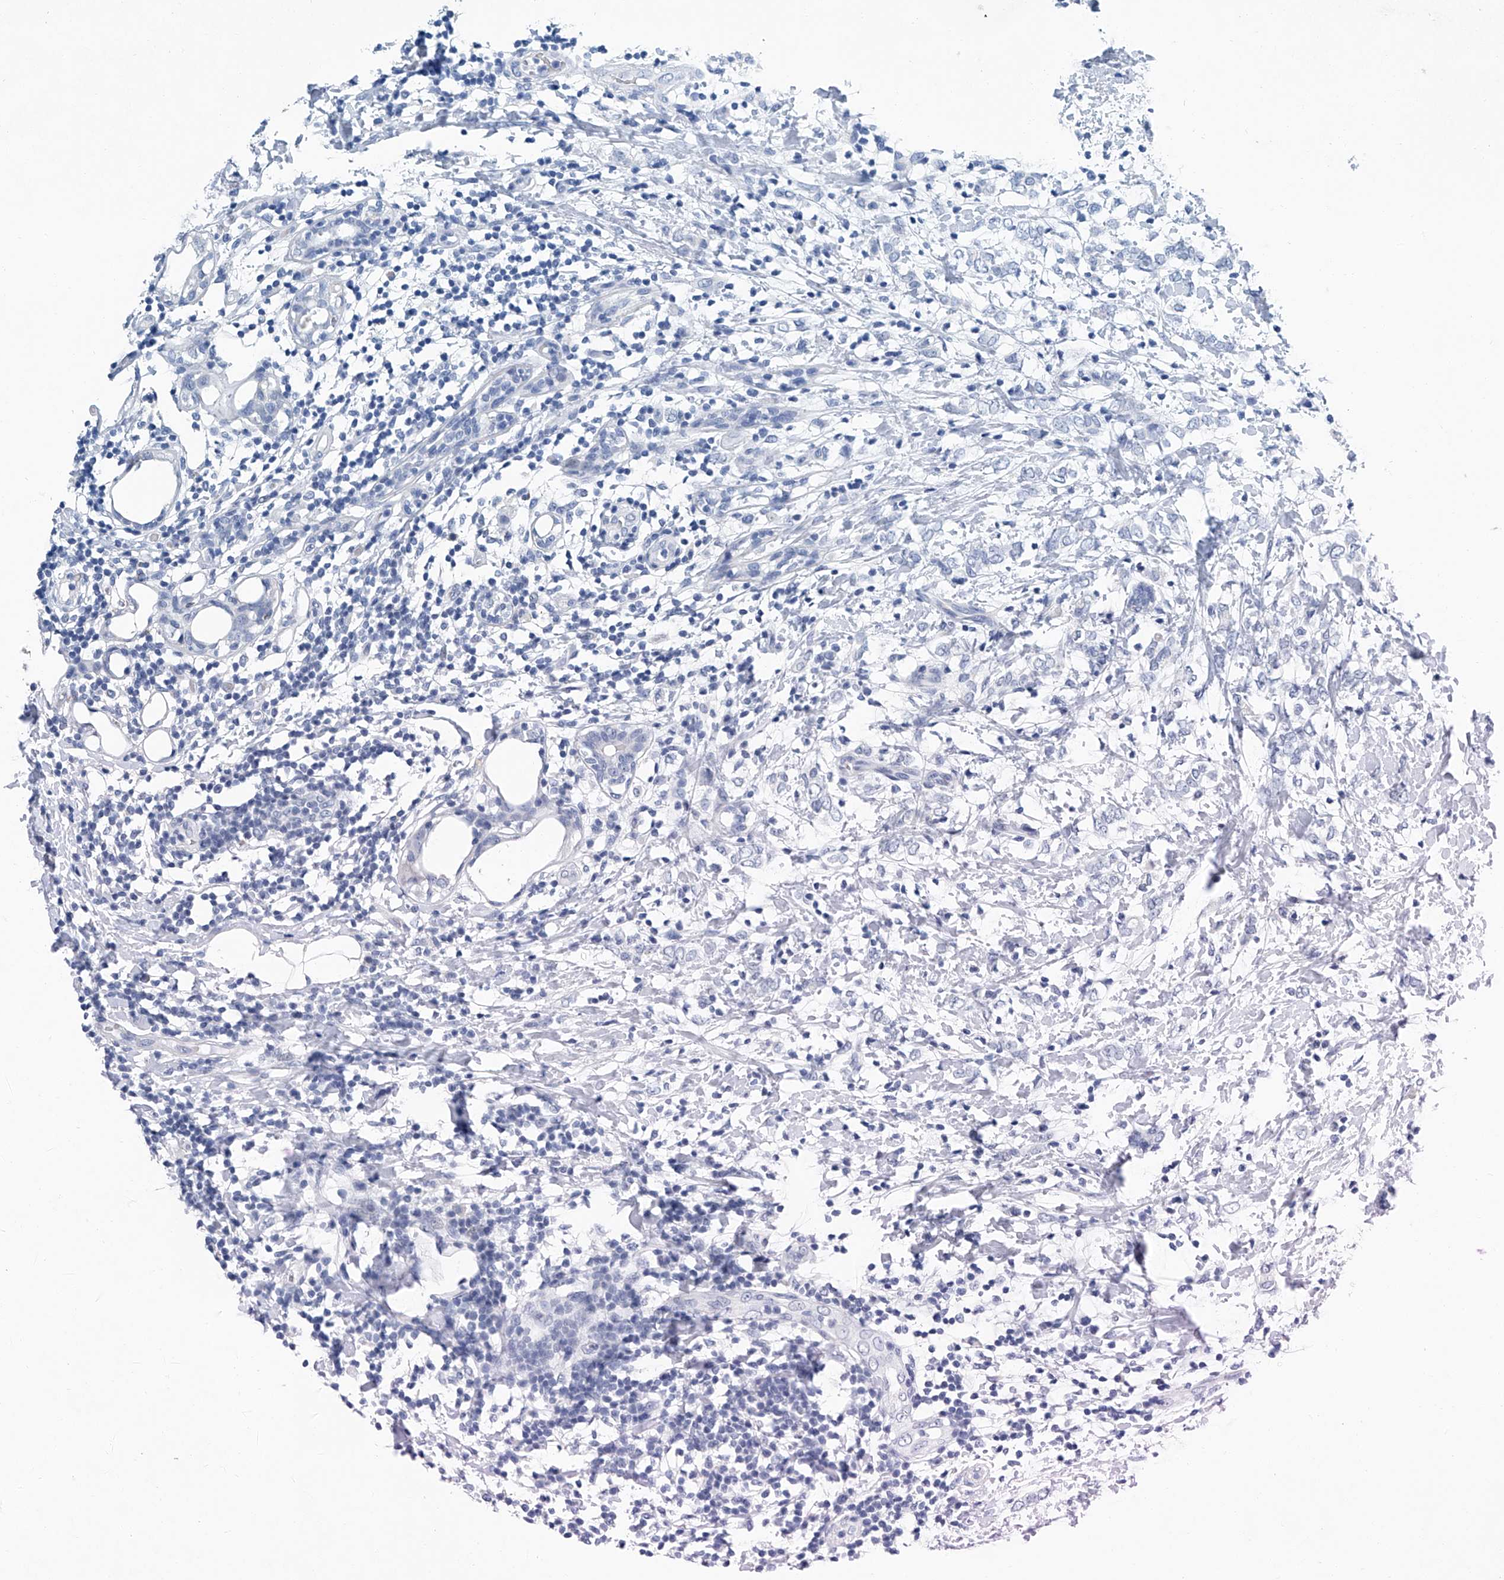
{"staining": {"intensity": "negative", "quantity": "none", "location": "none"}, "tissue": "breast cancer", "cell_type": "Tumor cells", "image_type": "cancer", "snomed": [{"axis": "morphology", "description": "Normal tissue, NOS"}, {"axis": "morphology", "description": "Lobular carcinoma"}, {"axis": "topography", "description": "Breast"}], "caption": "The histopathology image displays no significant positivity in tumor cells of lobular carcinoma (breast).", "gene": "CYP2A7", "patient": {"sex": "female", "age": 47}}